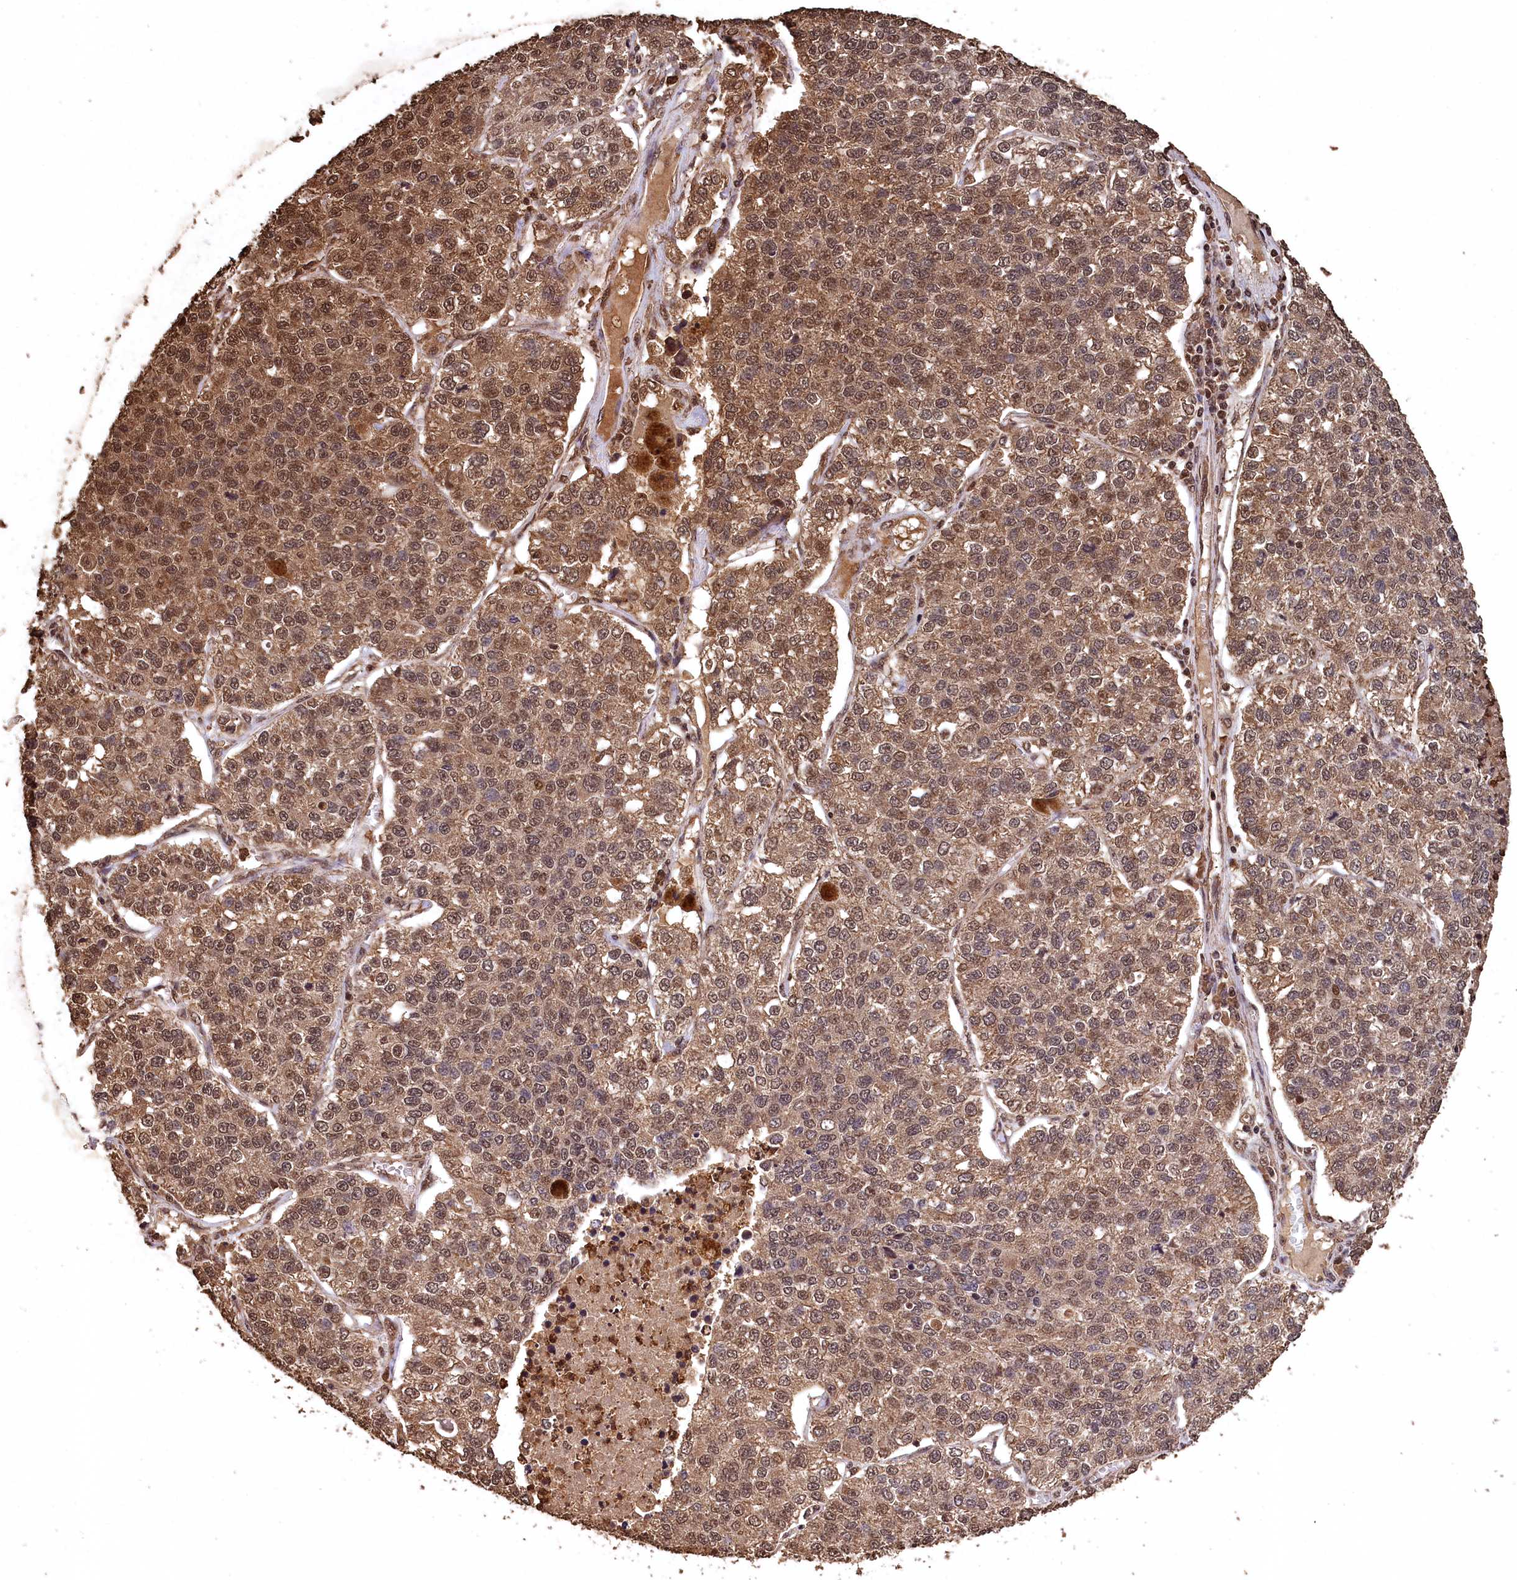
{"staining": {"intensity": "moderate", "quantity": ">75%", "location": "cytoplasmic/membranous,nuclear"}, "tissue": "lung cancer", "cell_type": "Tumor cells", "image_type": "cancer", "snomed": [{"axis": "morphology", "description": "Adenocarcinoma, NOS"}, {"axis": "topography", "description": "Lung"}], "caption": "Protein analysis of lung cancer (adenocarcinoma) tissue displays moderate cytoplasmic/membranous and nuclear staining in about >75% of tumor cells.", "gene": "CEP57L1", "patient": {"sex": "male", "age": 49}}